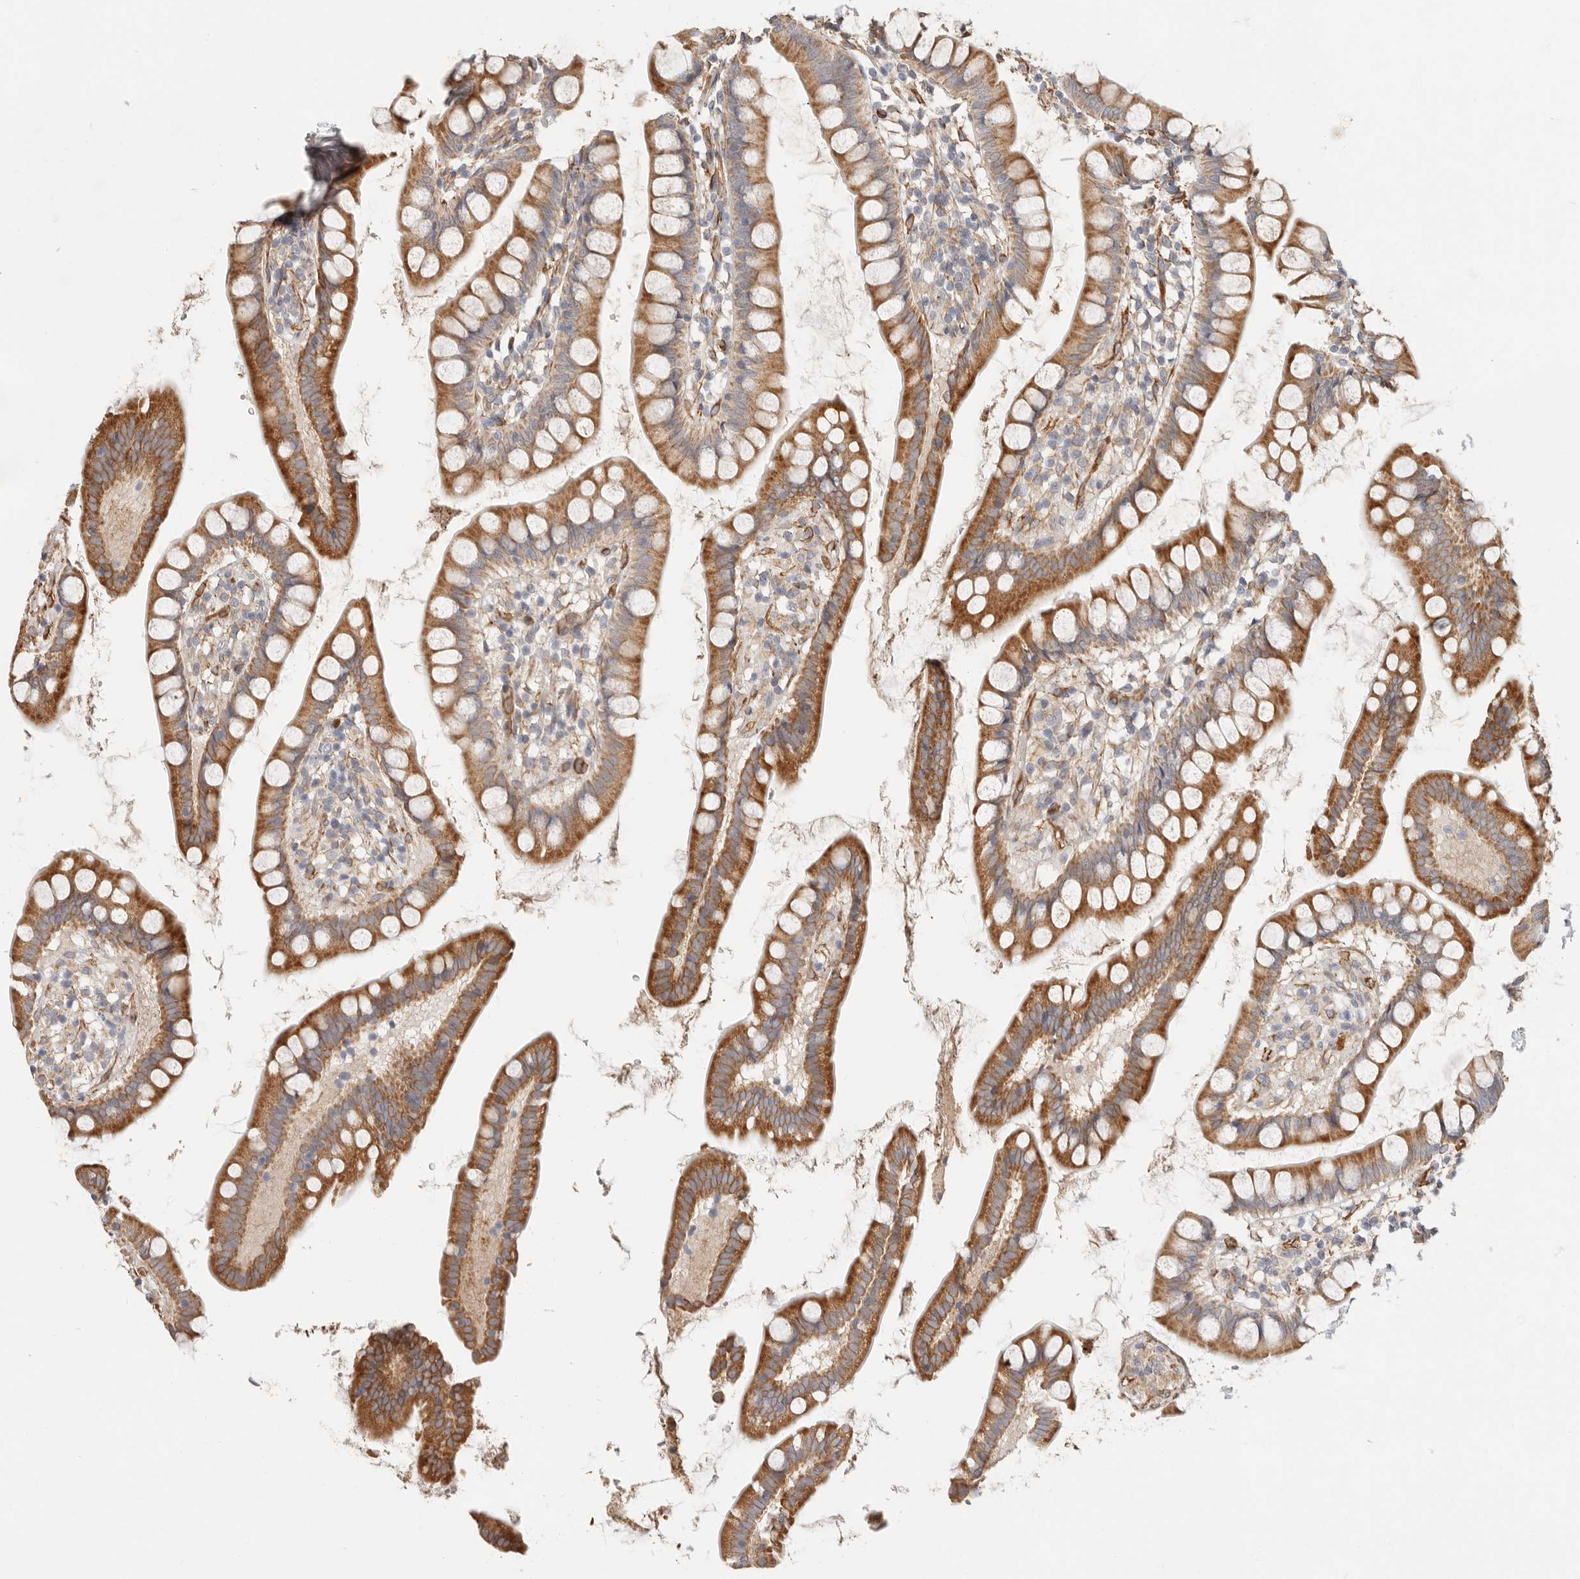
{"staining": {"intensity": "strong", "quantity": "25%-75%", "location": "cytoplasmic/membranous"}, "tissue": "small intestine", "cell_type": "Glandular cells", "image_type": "normal", "snomed": [{"axis": "morphology", "description": "Normal tissue, NOS"}, {"axis": "topography", "description": "Small intestine"}], "caption": "Immunohistochemical staining of unremarkable human small intestine exhibits 25%-75% levels of strong cytoplasmic/membranous protein positivity in approximately 25%-75% of glandular cells.", "gene": "SPRING1", "patient": {"sex": "female", "age": 84}}